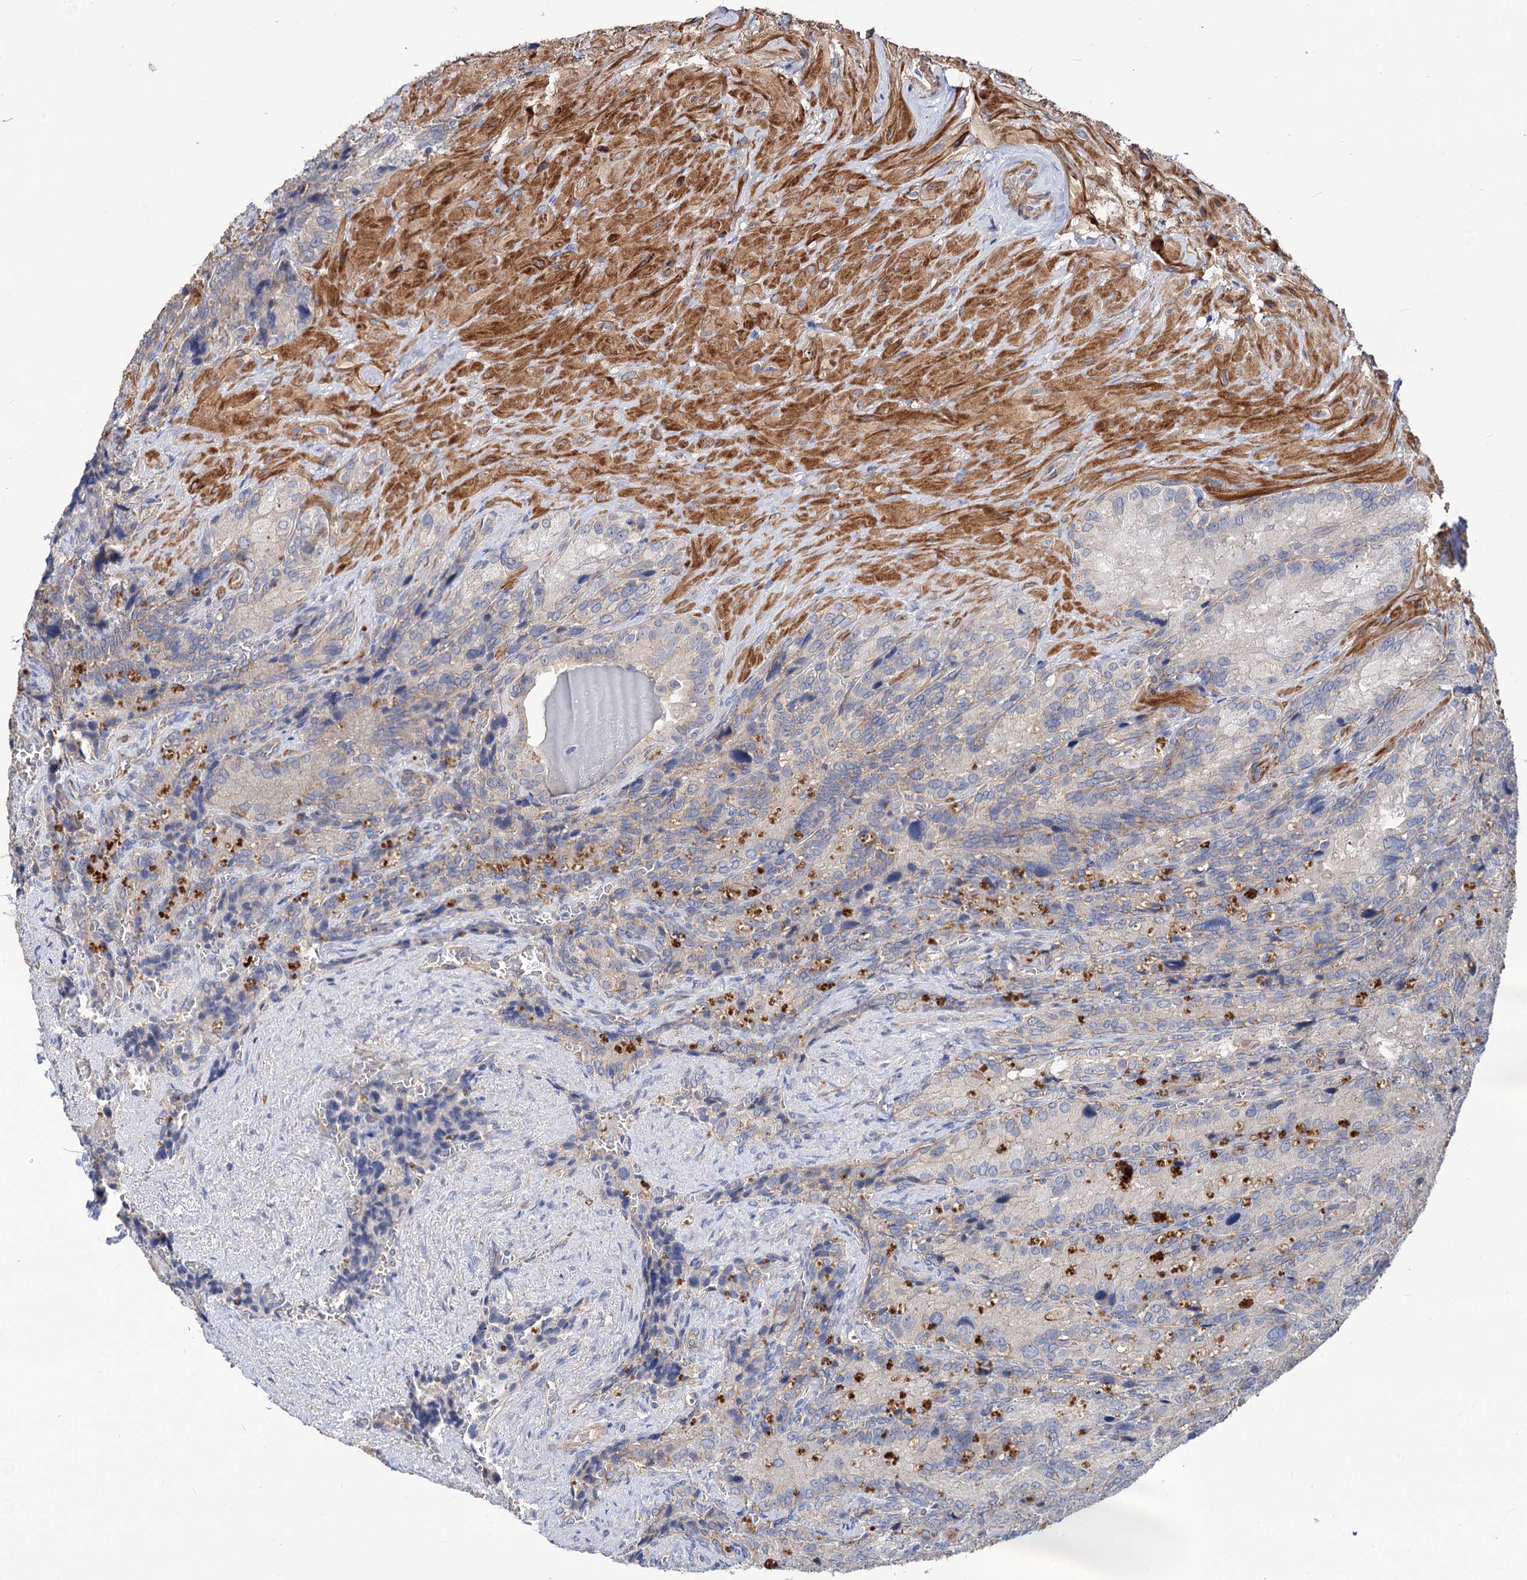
{"staining": {"intensity": "negative", "quantity": "none", "location": "none"}, "tissue": "seminal vesicle", "cell_type": "Glandular cells", "image_type": "normal", "snomed": [{"axis": "morphology", "description": "Normal tissue, NOS"}, {"axis": "topography", "description": "Seminal veicle"}], "caption": "An immunohistochemistry (IHC) histopathology image of unremarkable seminal vesicle is shown. There is no staining in glandular cells of seminal vesicle.", "gene": "NUDCD2", "patient": {"sex": "male", "age": 62}}